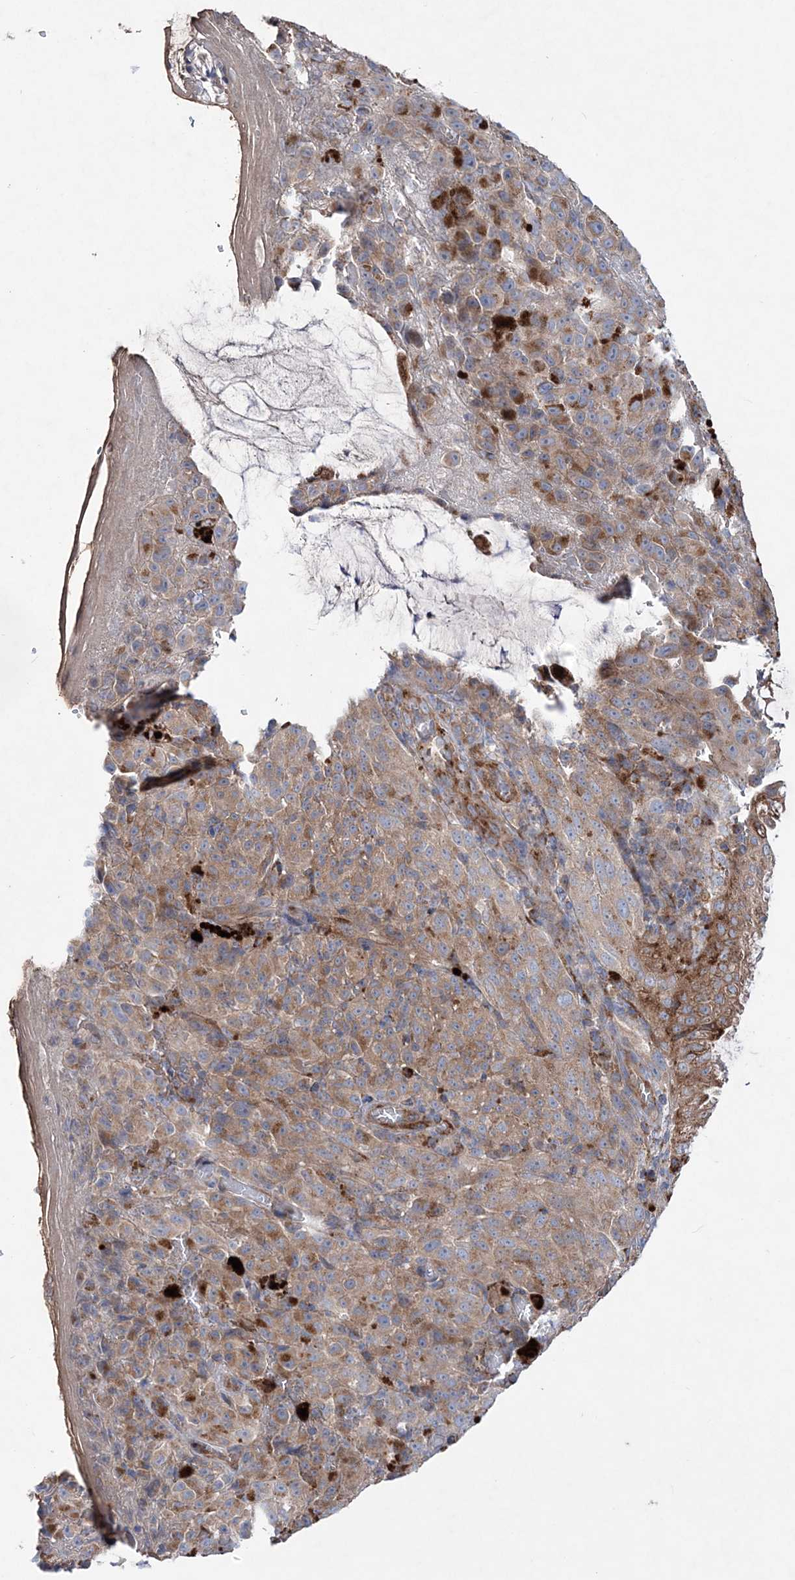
{"staining": {"intensity": "moderate", "quantity": ">75%", "location": "cytoplasmic/membranous"}, "tissue": "melanoma", "cell_type": "Tumor cells", "image_type": "cancer", "snomed": [{"axis": "morphology", "description": "Malignant melanoma, NOS"}, {"axis": "topography", "description": "Rectum"}], "caption": "Immunohistochemistry (IHC) photomicrograph of human malignant melanoma stained for a protein (brown), which reveals medium levels of moderate cytoplasmic/membranous staining in about >75% of tumor cells.", "gene": "NGLY1", "patient": {"sex": "female", "age": 81}}